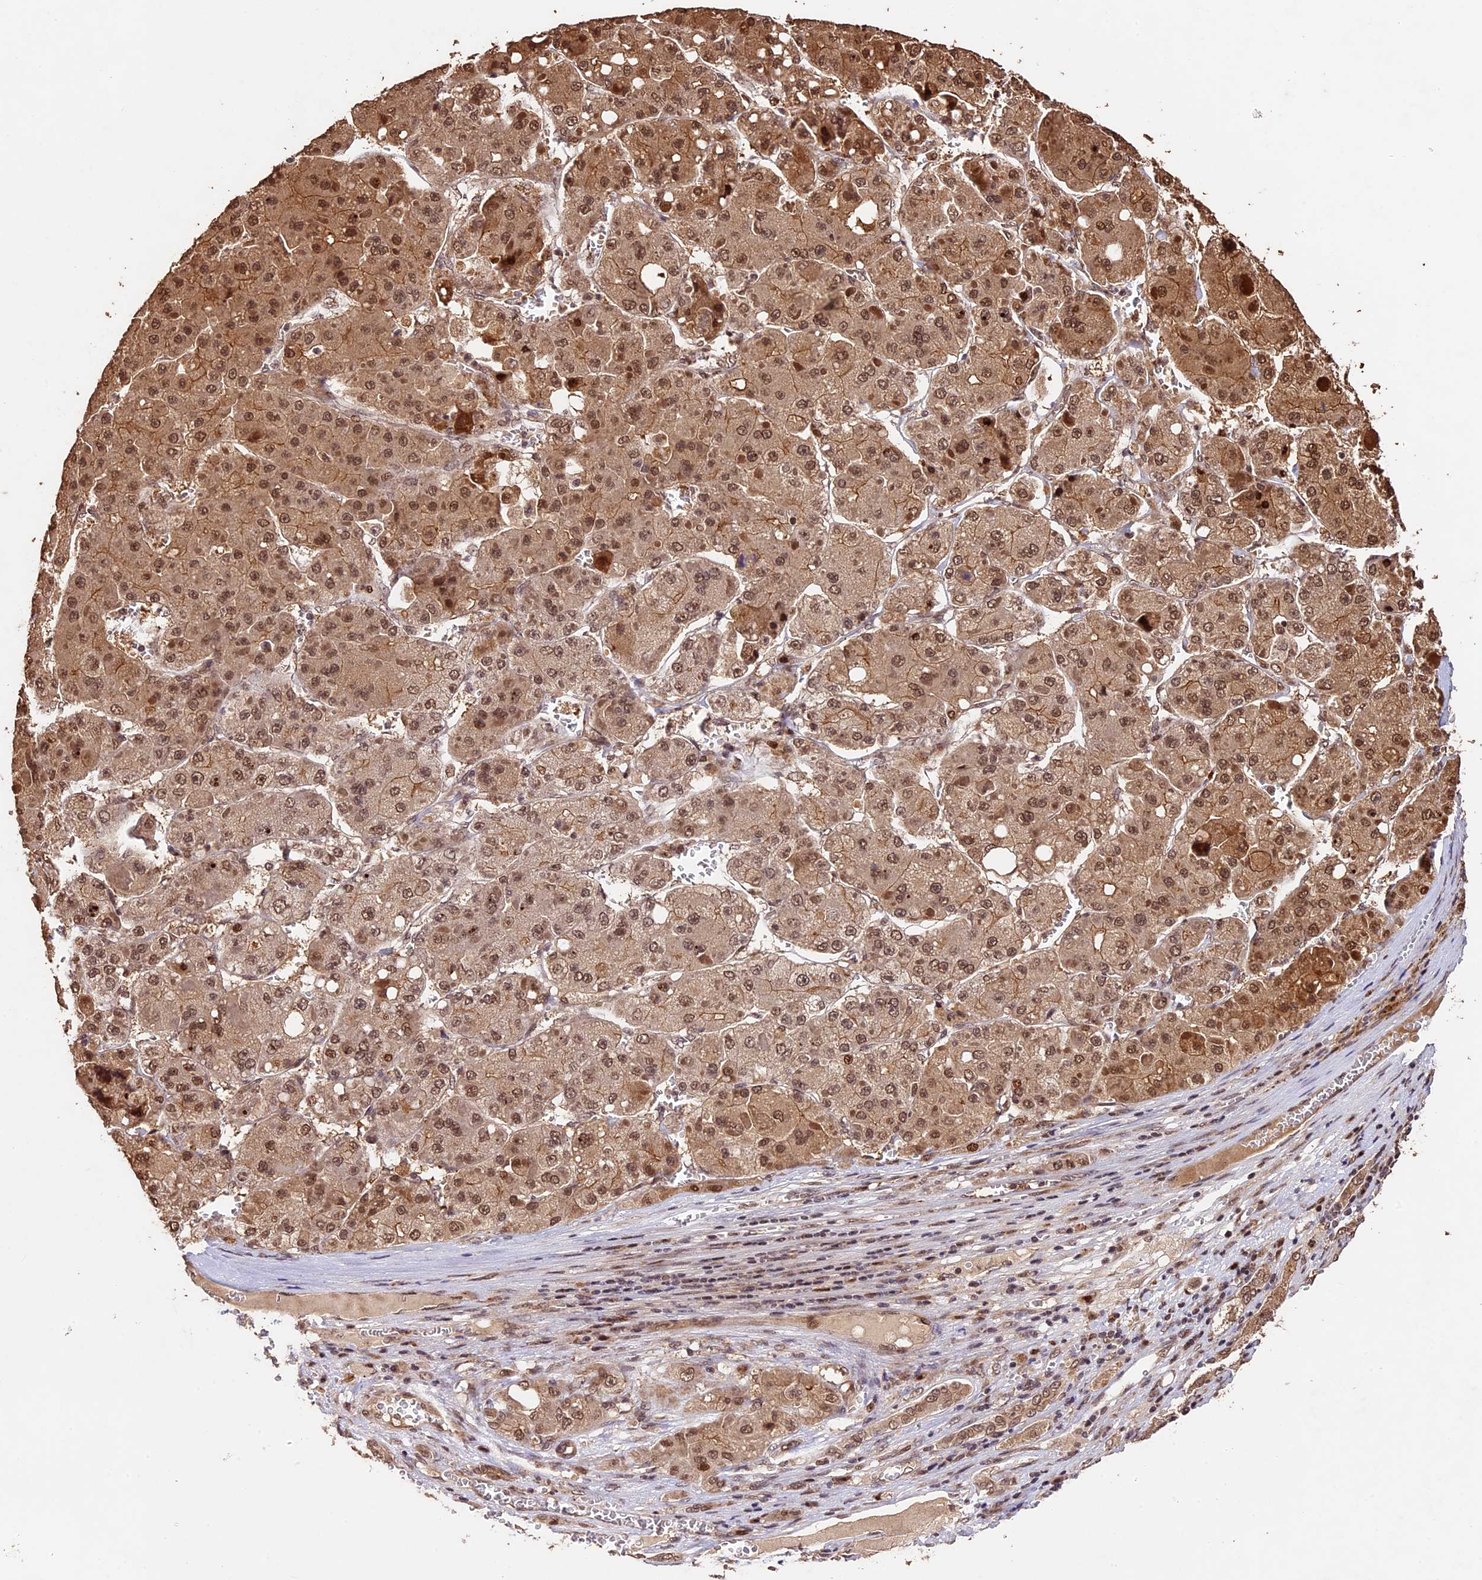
{"staining": {"intensity": "moderate", "quantity": ">75%", "location": "cytoplasmic/membranous,nuclear"}, "tissue": "liver cancer", "cell_type": "Tumor cells", "image_type": "cancer", "snomed": [{"axis": "morphology", "description": "Carcinoma, Hepatocellular, NOS"}, {"axis": "topography", "description": "Liver"}], "caption": "Protein staining reveals moderate cytoplasmic/membranous and nuclear positivity in approximately >75% of tumor cells in liver cancer.", "gene": "CDKN2AIP", "patient": {"sex": "female", "age": 73}}